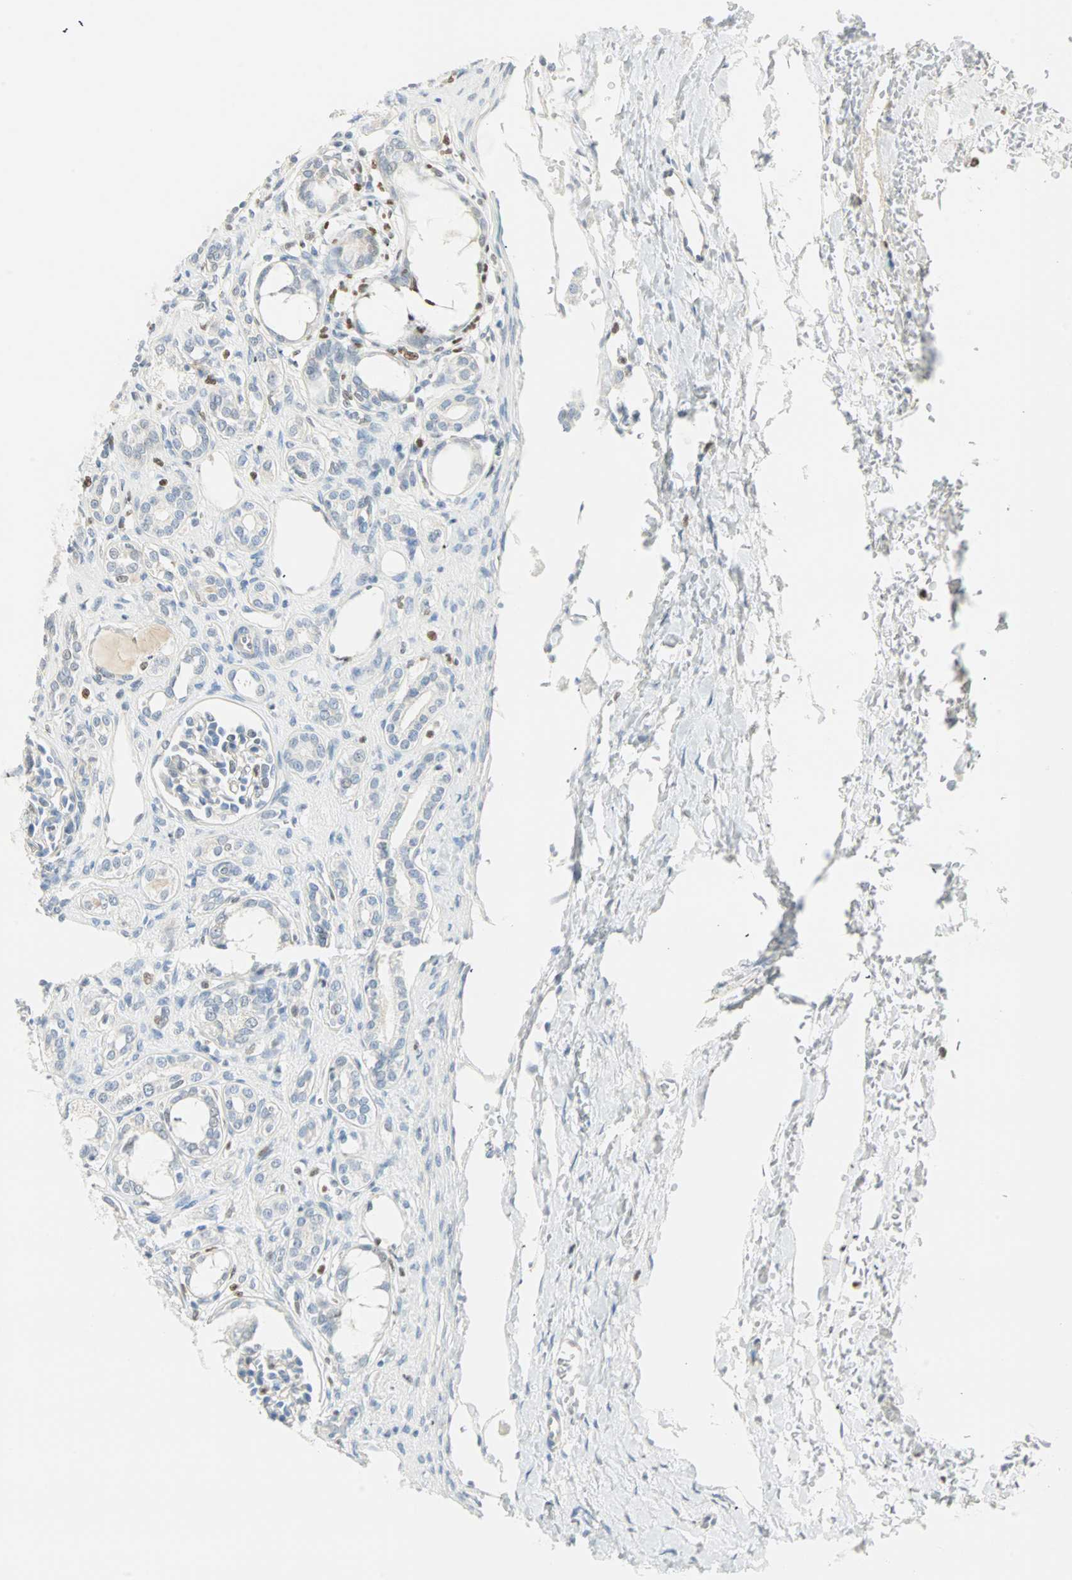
{"staining": {"intensity": "negative", "quantity": "none", "location": "none"}, "tissue": "kidney", "cell_type": "Cells in glomeruli", "image_type": "normal", "snomed": [{"axis": "morphology", "description": "Normal tissue, NOS"}, {"axis": "topography", "description": "Kidney"}], "caption": "An immunohistochemistry (IHC) histopathology image of normal kidney is shown. There is no staining in cells in glomeruli of kidney.", "gene": "MLLT10", "patient": {"sex": "male", "age": 7}}